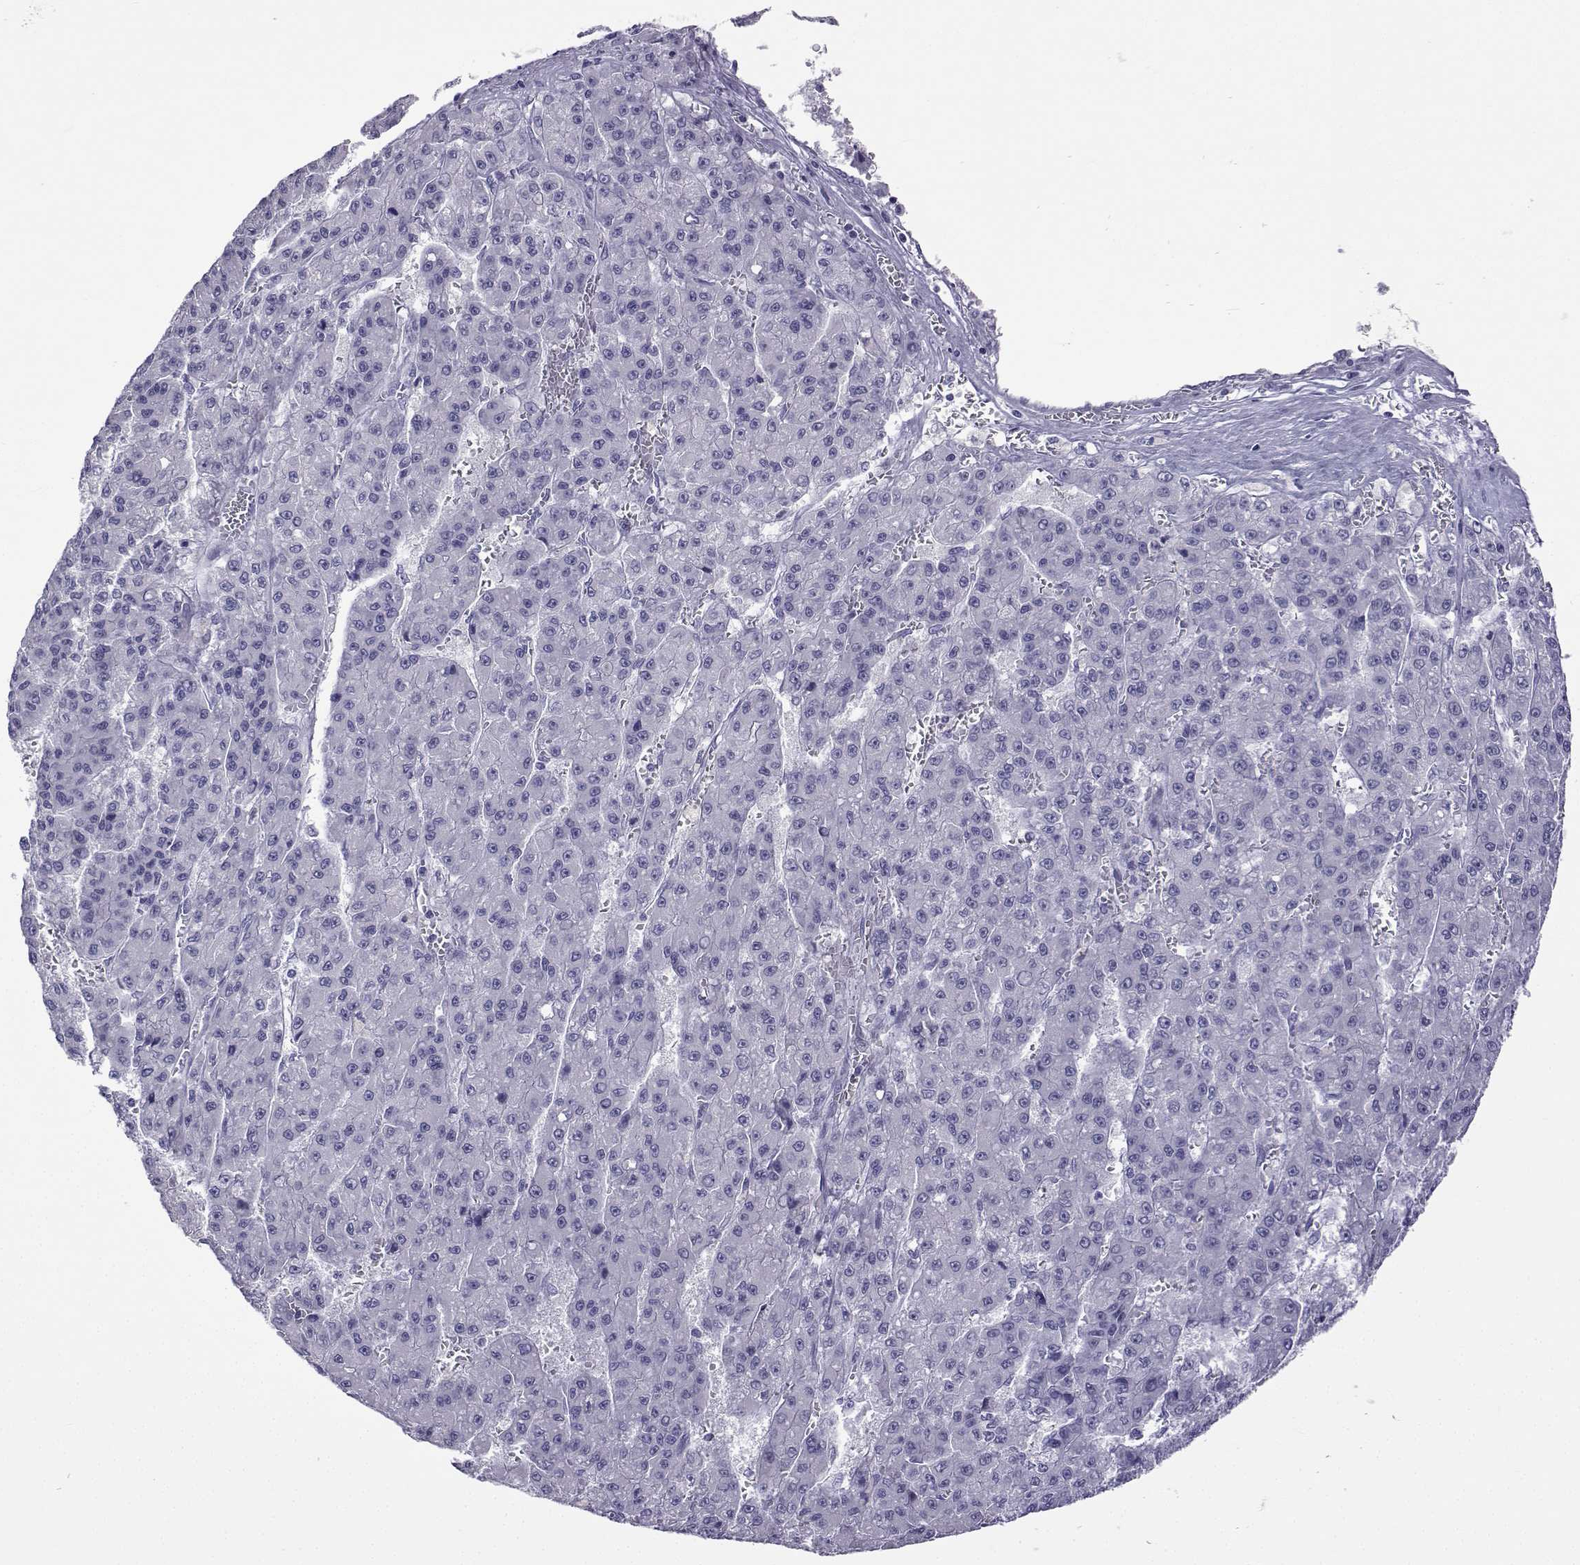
{"staining": {"intensity": "negative", "quantity": "none", "location": "none"}, "tissue": "liver cancer", "cell_type": "Tumor cells", "image_type": "cancer", "snomed": [{"axis": "morphology", "description": "Carcinoma, Hepatocellular, NOS"}, {"axis": "topography", "description": "Liver"}], "caption": "Immunohistochemistry (IHC) micrograph of neoplastic tissue: liver hepatocellular carcinoma stained with DAB reveals no significant protein expression in tumor cells.", "gene": "ACTL7A", "patient": {"sex": "male", "age": 70}}